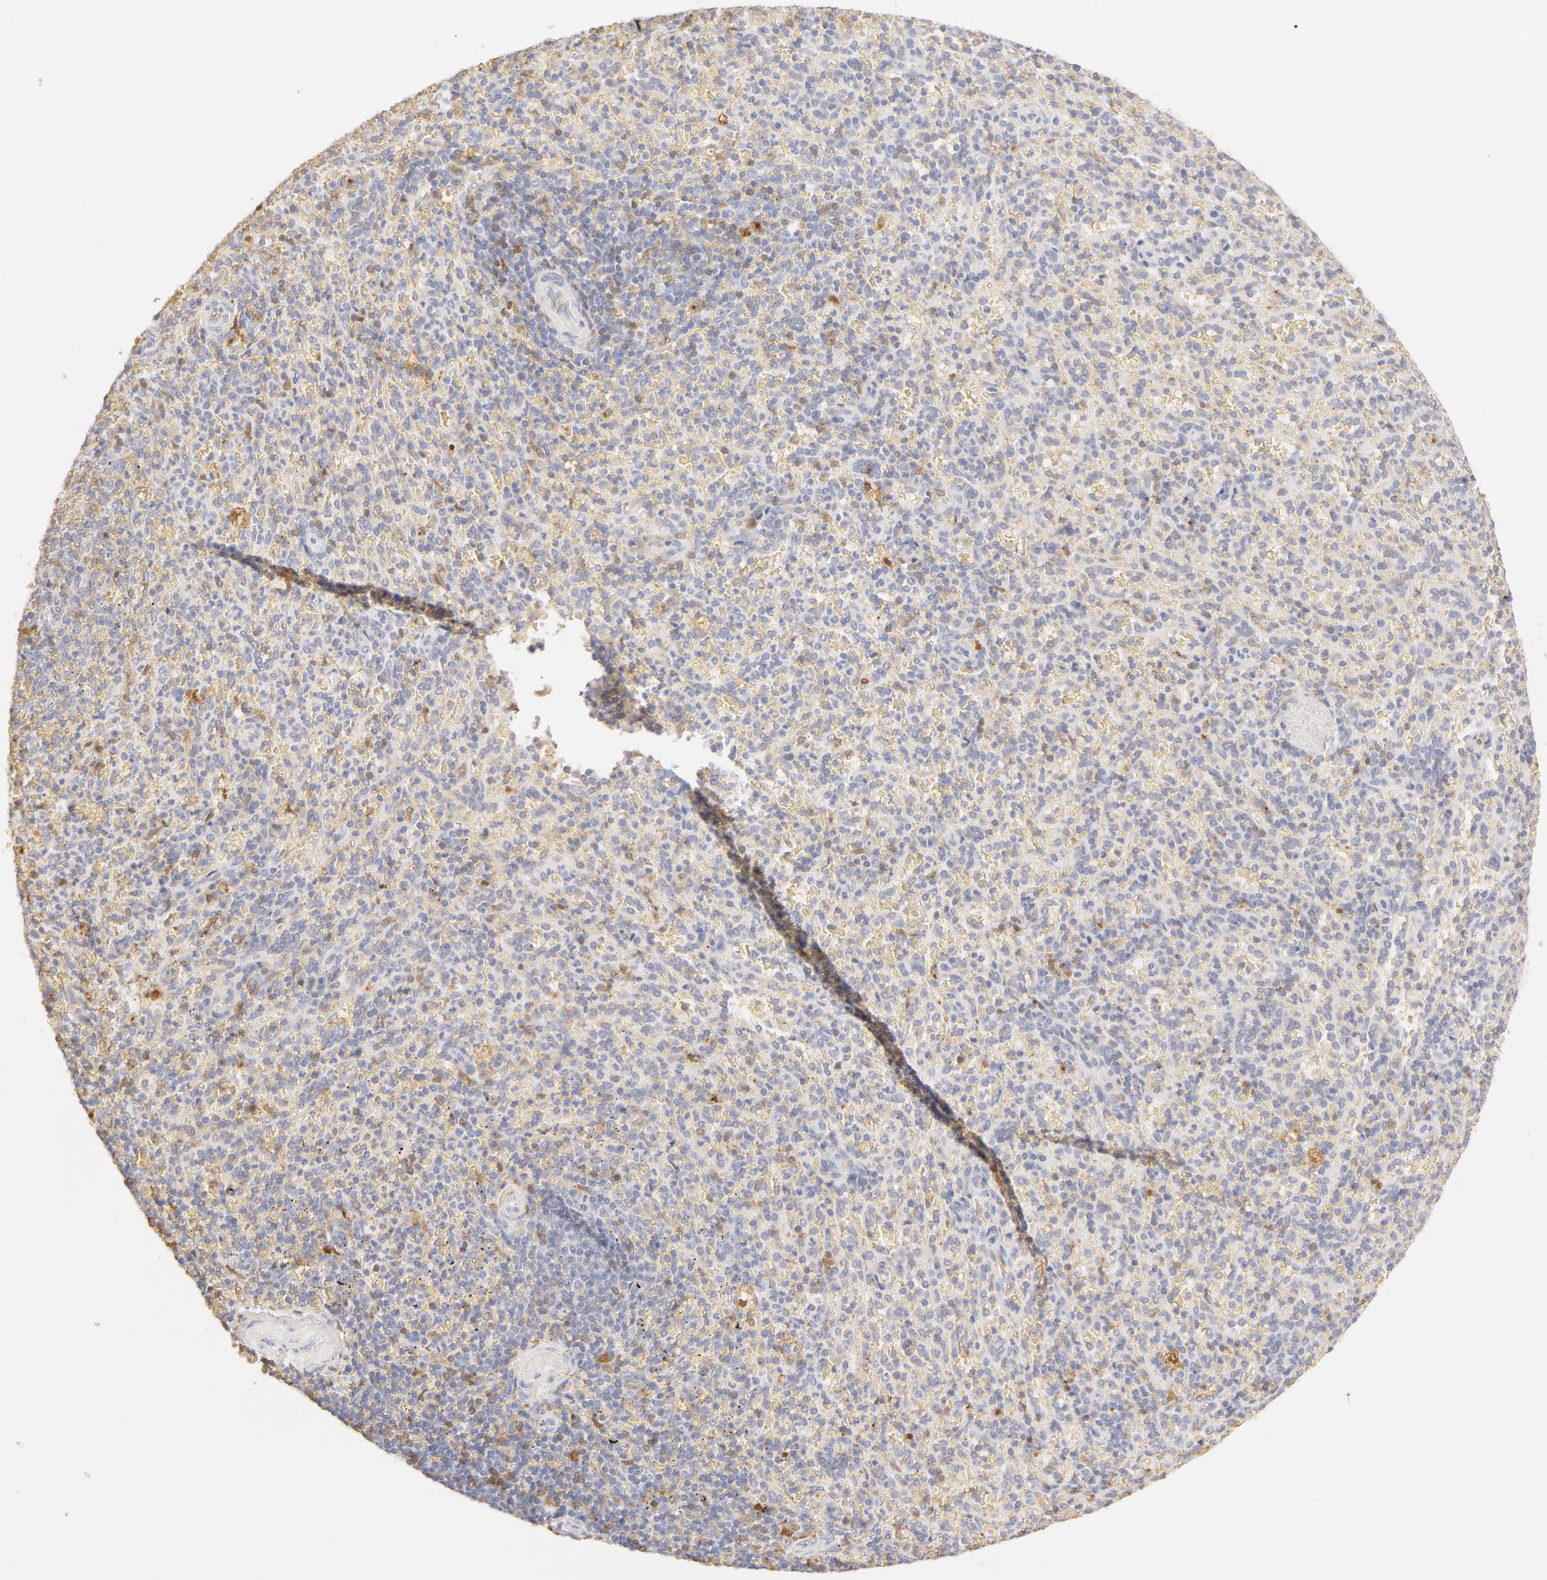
{"staining": {"intensity": "moderate", "quantity": "<25%", "location": "cytoplasmic/membranous"}, "tissue": "spleen", "cell_type": "Cells in red pulp", "image_type": "normal", "snomed": [{"axis": "morphology", "description": "Normal tissue, NOS"}, {"axis": "topography", "description": "Spleen"}], "caption": "IHC of unremarkable human spleen shows low levels of moderate cytoplasmic/membranous staining in about <25% of cells in red pulp.", "gene": "CA2", "patient": {"sex": "female", "age": 21}}